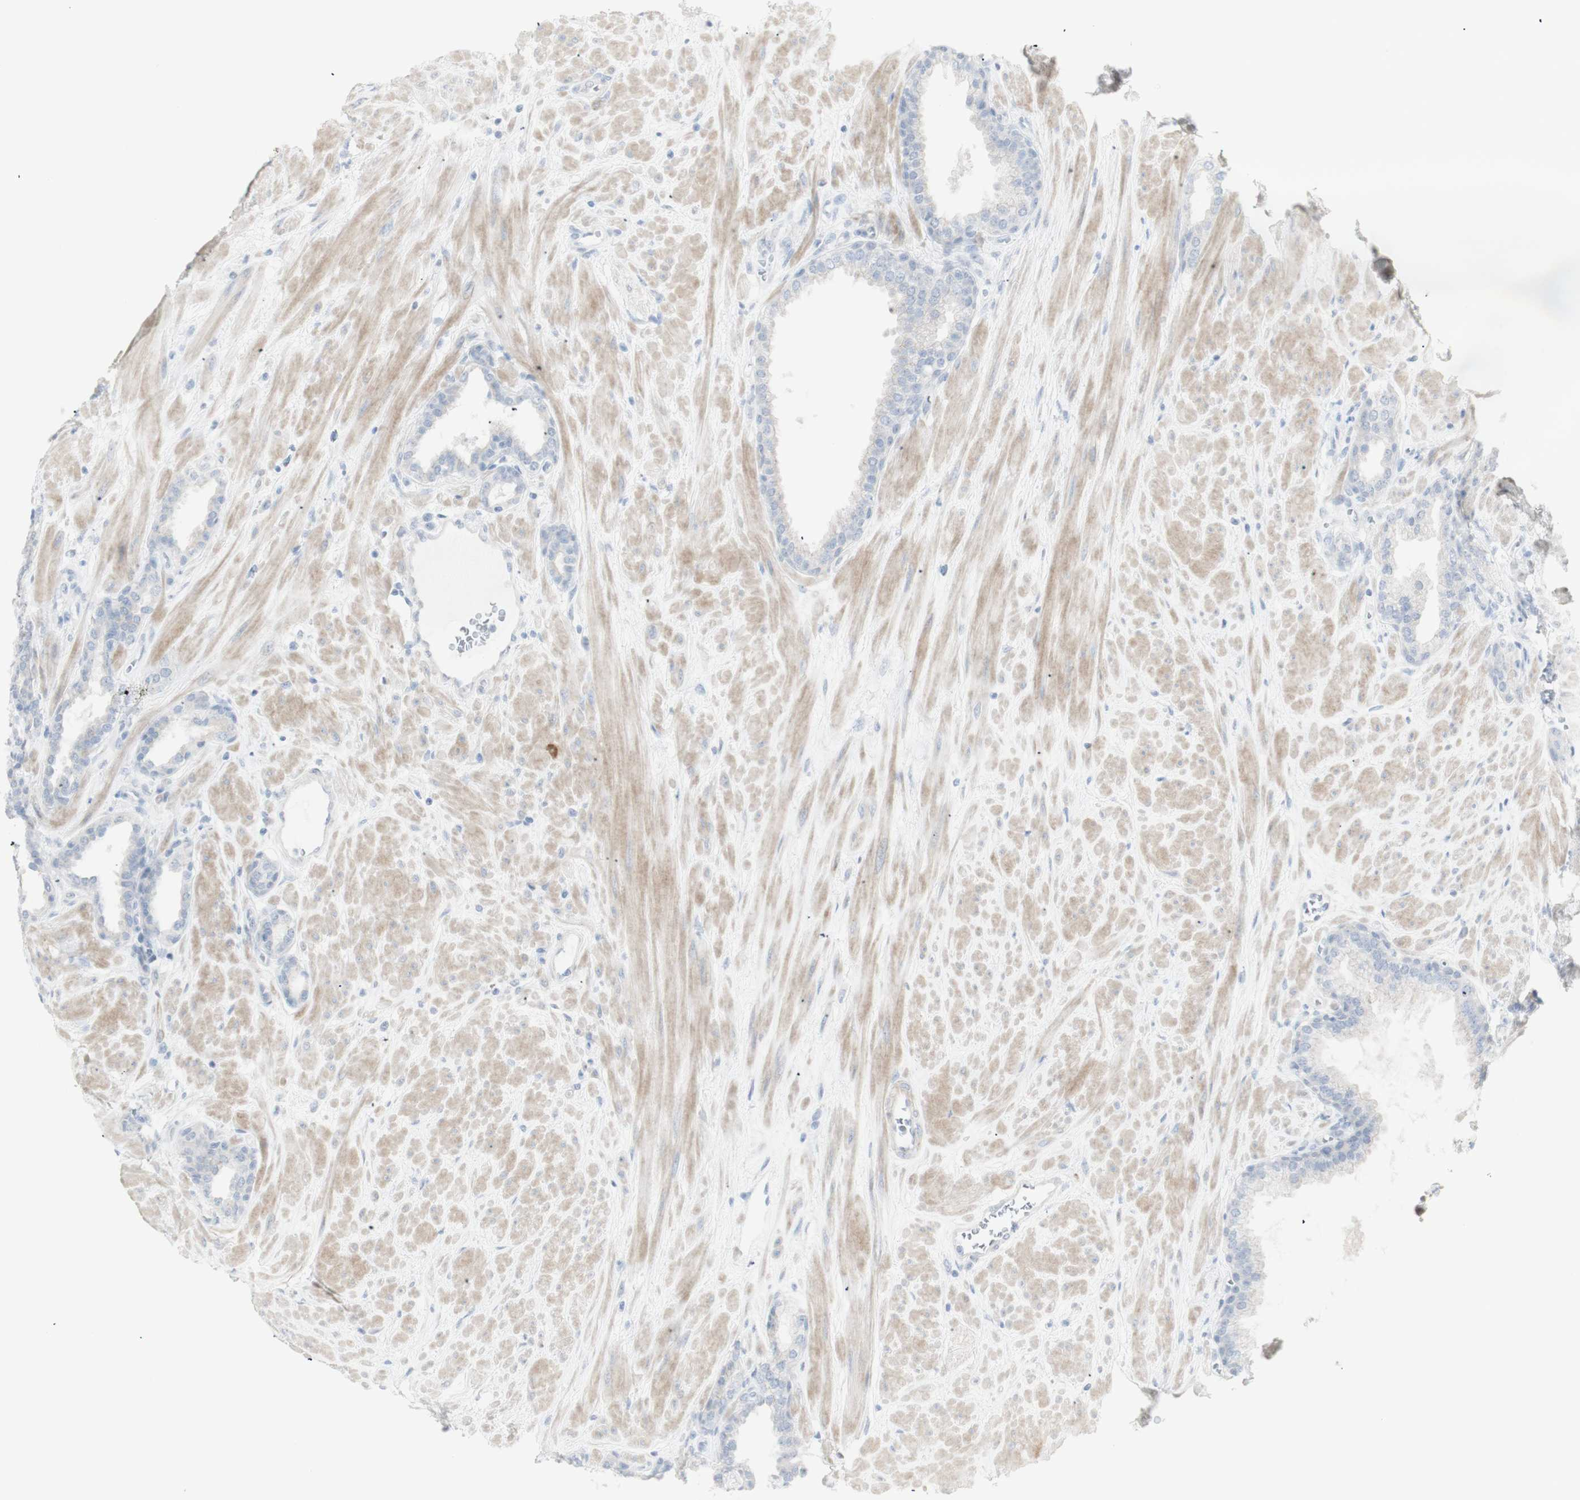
{"staining": {"intensity": "negative", "quantity": "none", "location": "none"}, "tissue": "prostate", "cell_type": "Glandular cells", "image_type": "normal", "snomed": [{"axis": "morphology", "description": "Normal tissue, NOS"}, {"axis": "topography", "description": "Prostate"}], "caption": "Glandular cells show no significant protein expression in unremarkable prostate.", "gene": "NDST4", "patient": {"sex": "male", "age": 51}}